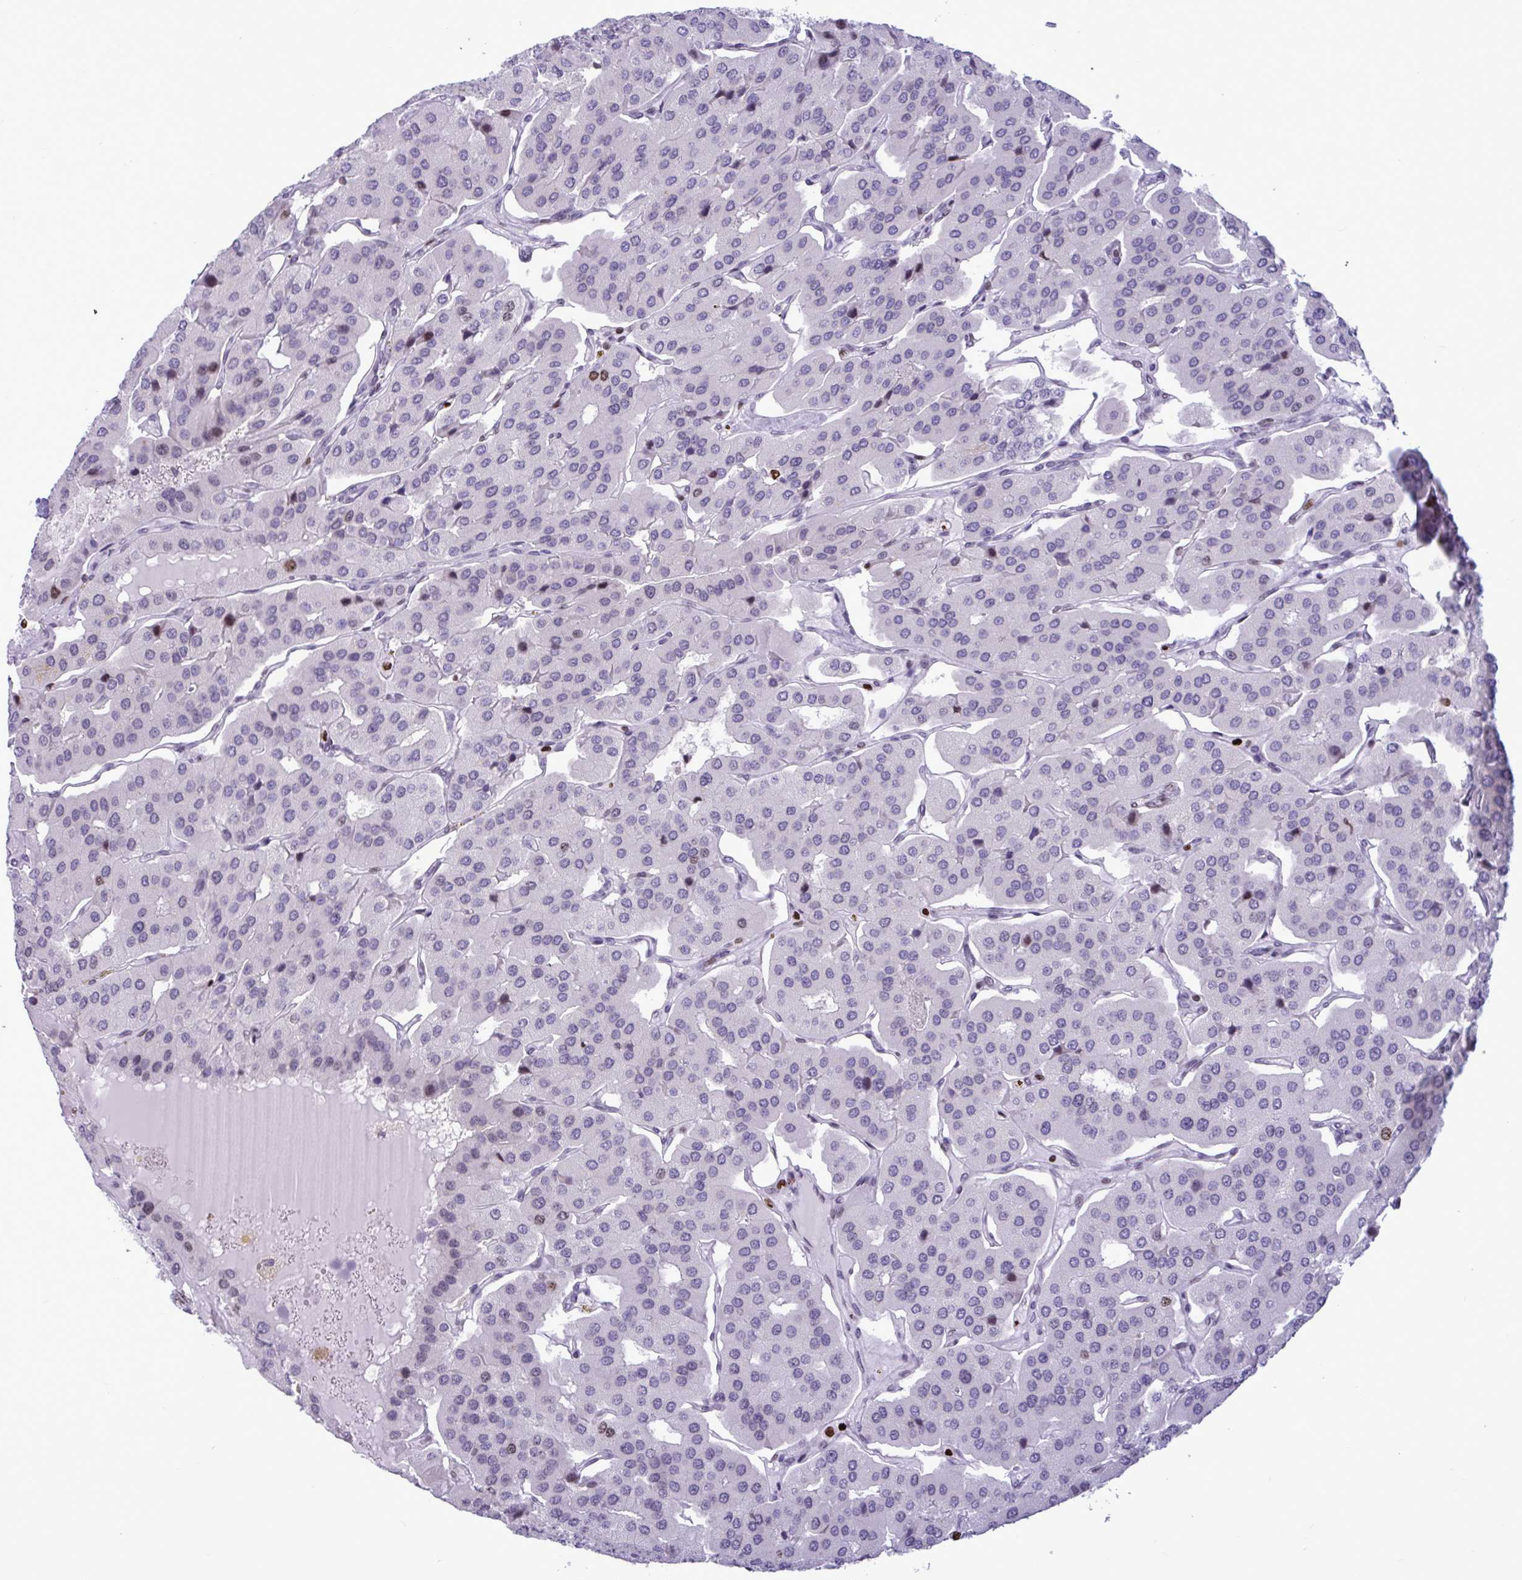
{"staining": {"intensity": "negative", "quantity": "none", "location": "none"}, "tissue": "parathyroid gland", "cell_type": "Glandular cells", "image_type": "normal", "snomed": [{"axis": "morphology", "description": "Normal tissue, NOS"}, {"axis": "morphology", "description": "Adenoma, NOS"}, {"axis": "topography", "description": "Parathyroid gland"}], "caption": "Human parathyroid gland stained for a protein using immunohistochemistry (IHC) demonstrates no positivity in glandular cells.", "gene": "HMGB2", "patient": {"sex": "female", "age": 86}}